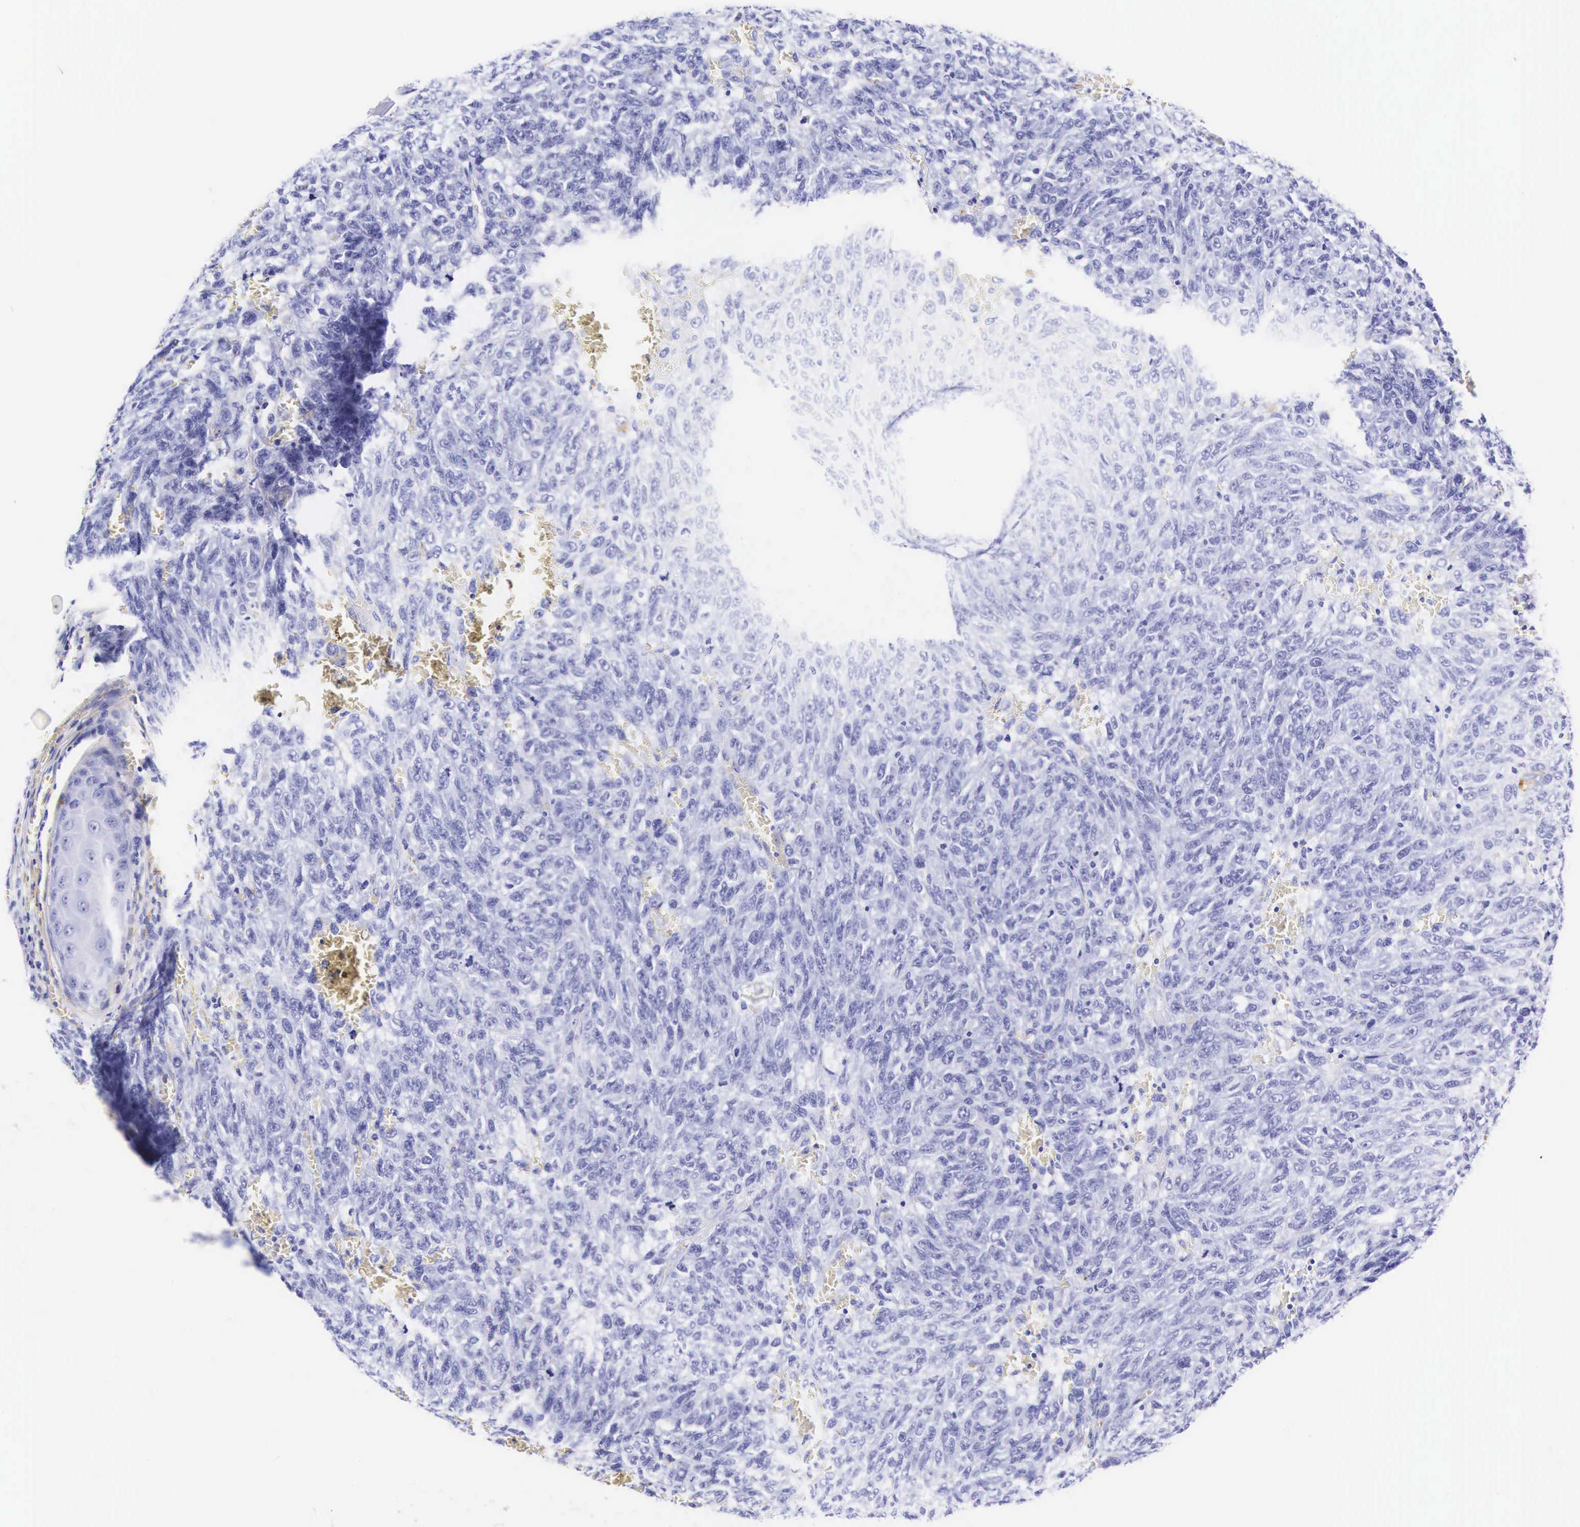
{"staining": {"intensity": "negative", "quantity": "none", "location": "none"}, "tissue": "melanoma", "cell_type": "Tumor cells", "image_type": "cancer", "snomed": [{"axis": "morphology", "description": "Malignant melanoma, NOS"}, {"axis": "topography", "description": "Skin"}], "caption": "An immunohistochemistry image of malignant melanoma is shown. There is no staining in tumor cells of malignant melanoma.", "gene": "KRT18", "patient": {"sex": "male", "age": 76}}